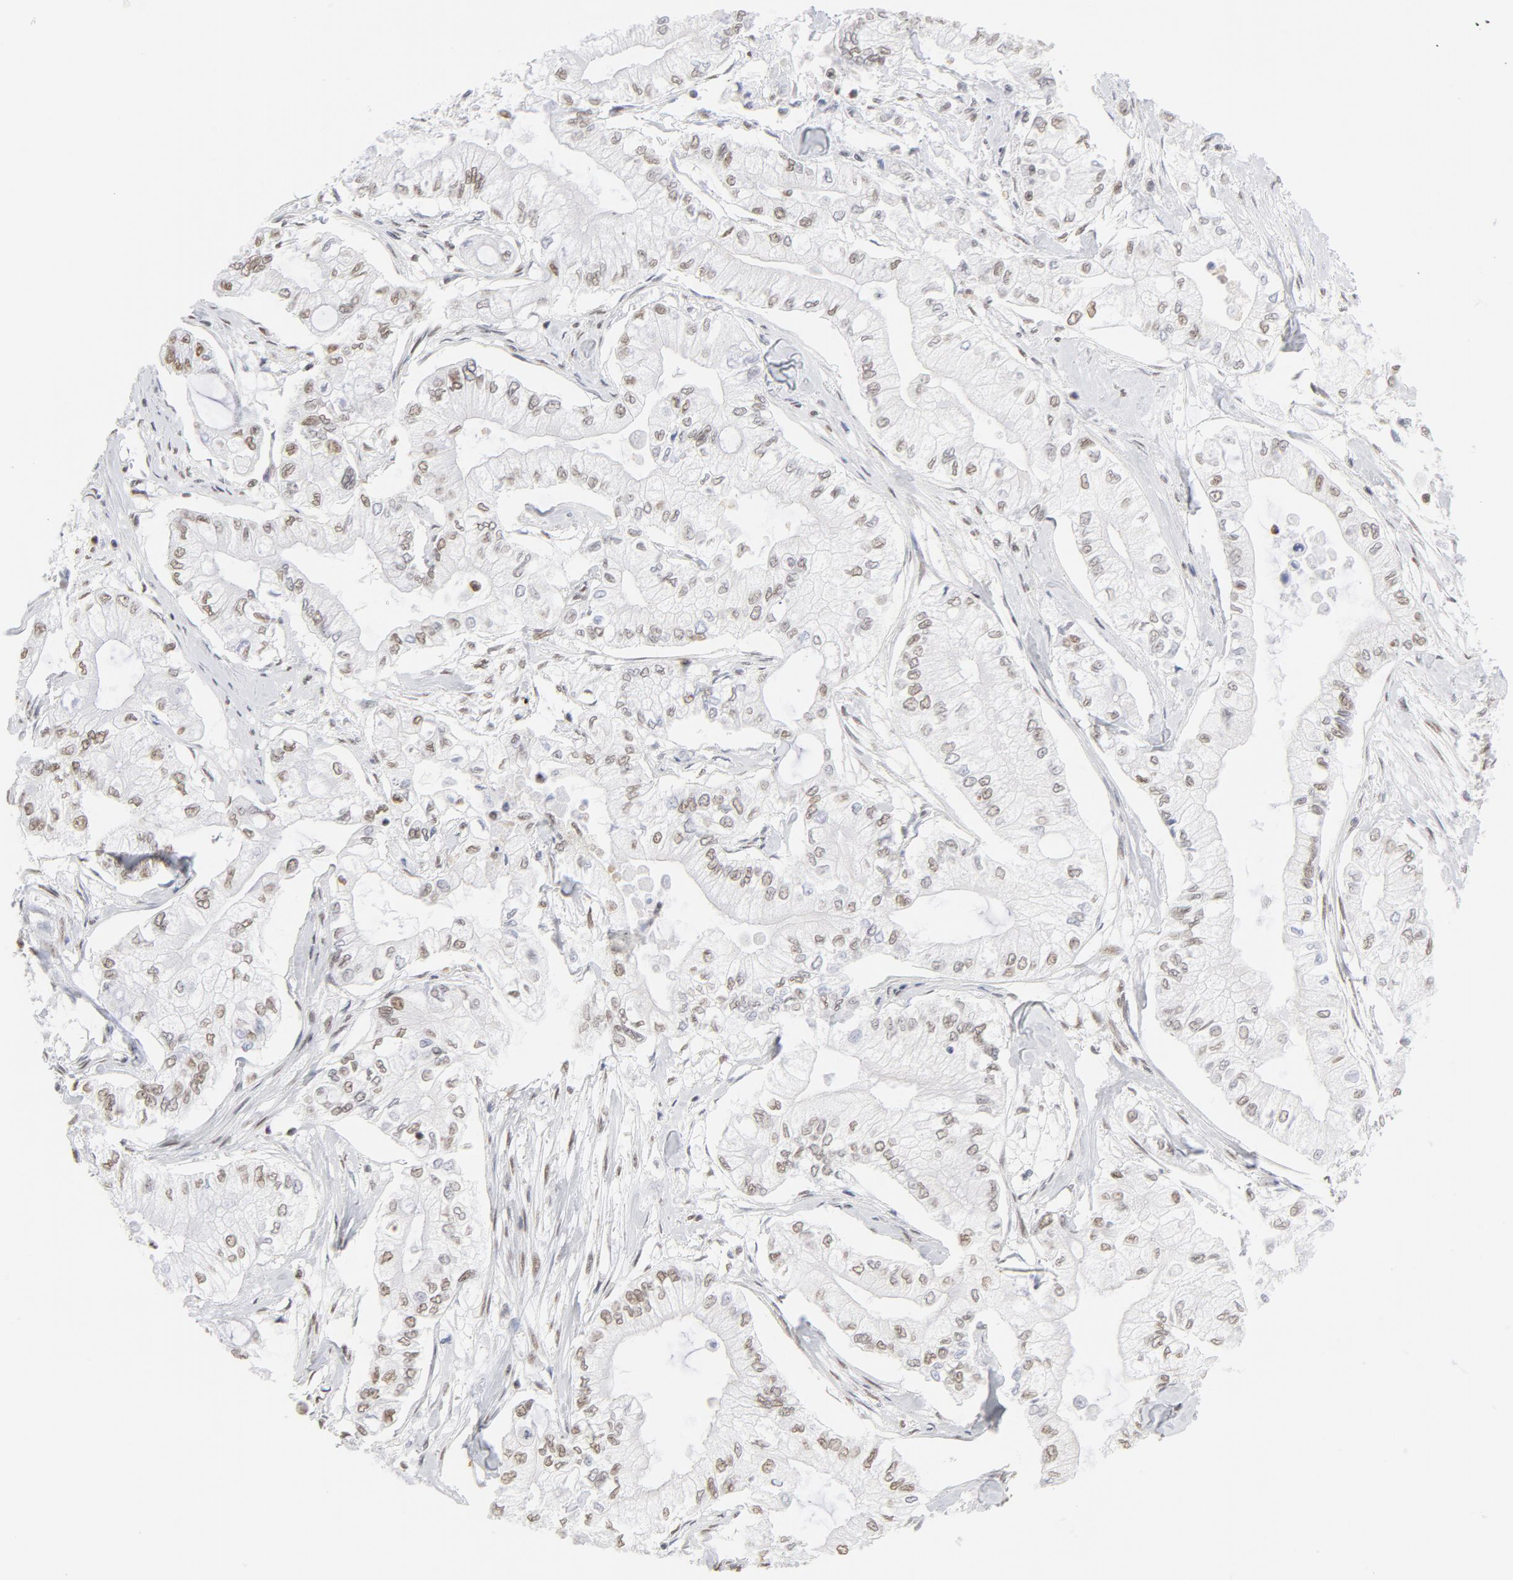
{"staining": {"intensity": "weak", "quantity": "<25%", "location": "nuclear"}, "tissue": "pancreatic cancer", "cell_type": "Tumor cells", "image_type": "cancer", "snomed": [{"axis": "morphology", "description": "Adenocarcinoma, NOS"}, {"axis": "topography", "description": "Pancreas"}], "caption": "Pancreatic cancer was stained to show a protein in brown. There is no significant expression in tumor cells.", "gene": "PBX1", "patient": {"sex": "male", "age": 79}}